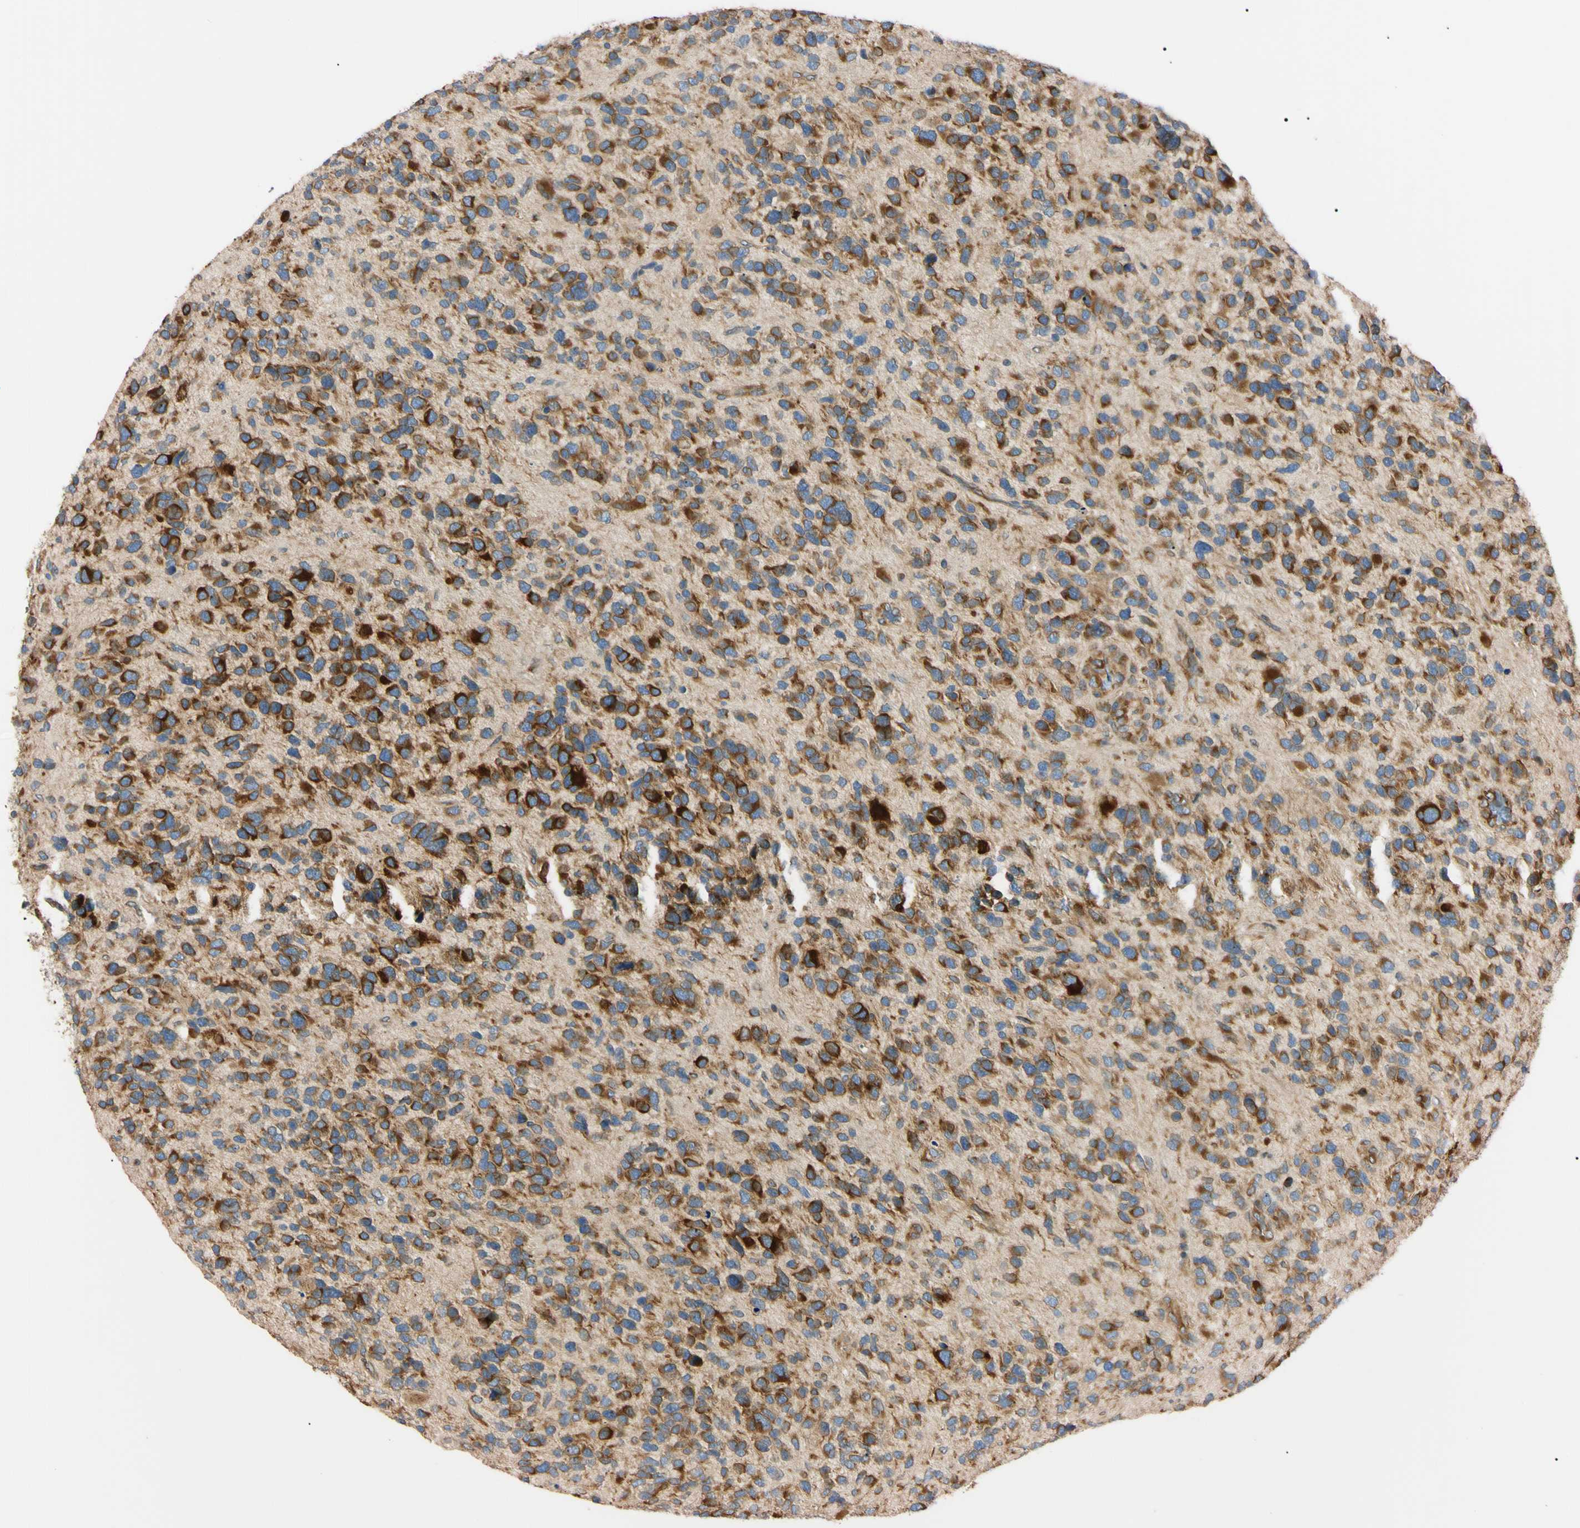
{"staining": {"intensity": "moderate", "quantity": ">75%", "location": "cytoplasmic/membranous"}, "tissue": "glioma", "cell_type": "Tumor cells", "image_type": "cancer", "snomed": [{"axis": "morphology", "description": "Glioma, malignant, High grade"}, {"axis": "topography", "description": "Brain"}], "caption": "Protein expression analysis of human glioma reveals moderate cytoplasmic/membranous expression in about >75% of tumor cells.", "gene": "IER3IP1", "patient": {"sex": "female", "age": 58}}